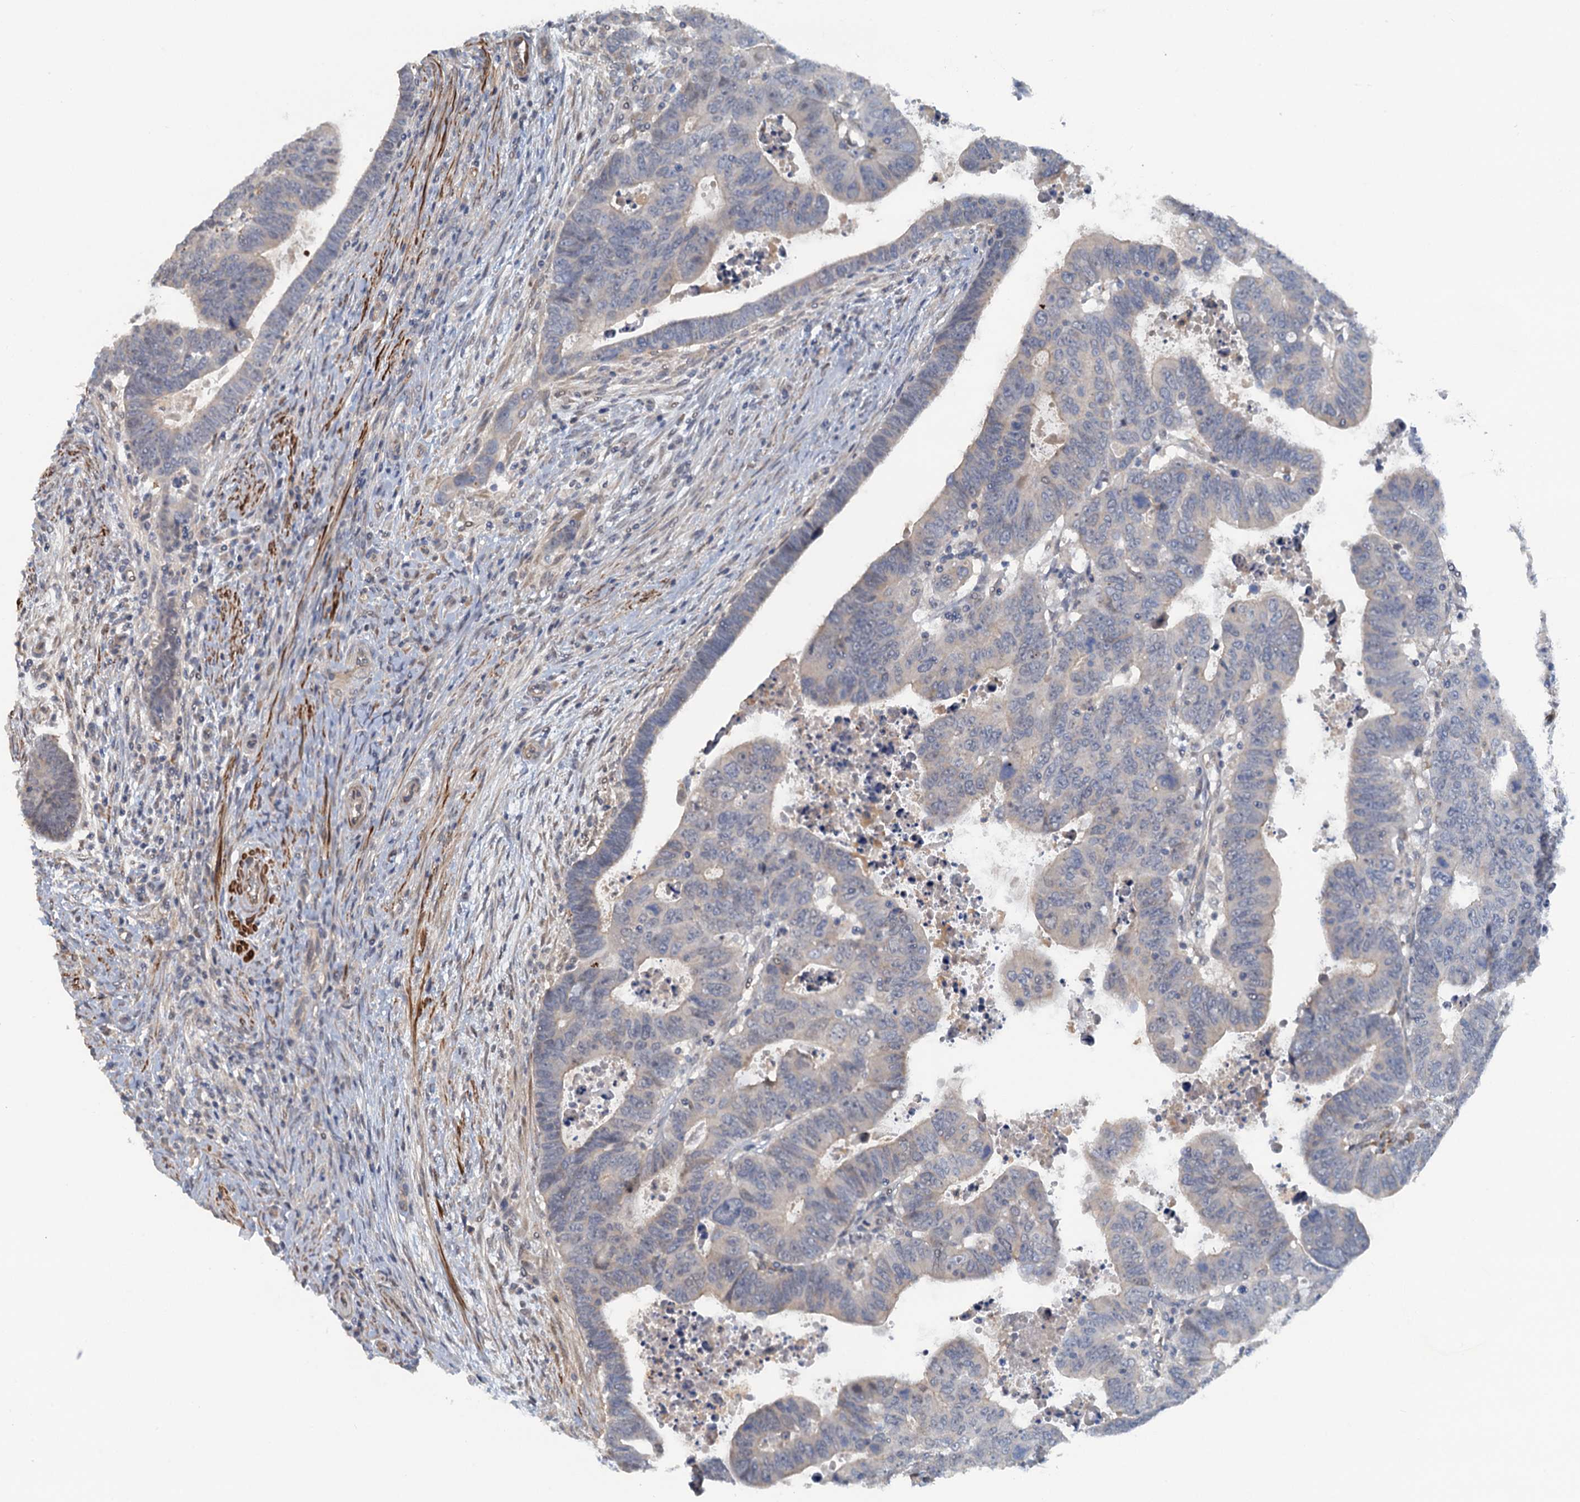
{"staining": {"intensity": "negative", "quantity": "none", "location": "none"}, "tissue": "colorectal cancer", "cell_type": "Tumor cells", "image_type": "cancer", "snomed": [{"axis": "morphology", "description": "Normal tissue, NOS"}, {"axis": "morphology", "description": "Adenocarcinoma, NOS"}, {"axis": "topography", "description": "Rectum"}], "caption": "Immunohistochemistry photomicrograph of adenocarcinoma (colorectal) stained for a protein (brown), which displays no staining in tumor cells. (Brightfield microscopy of DAB (3,3'-diaminobenzidine) IHC at high magnification).", "gene": "MYO16", "patient": {"sex": "female", "age": 65}}